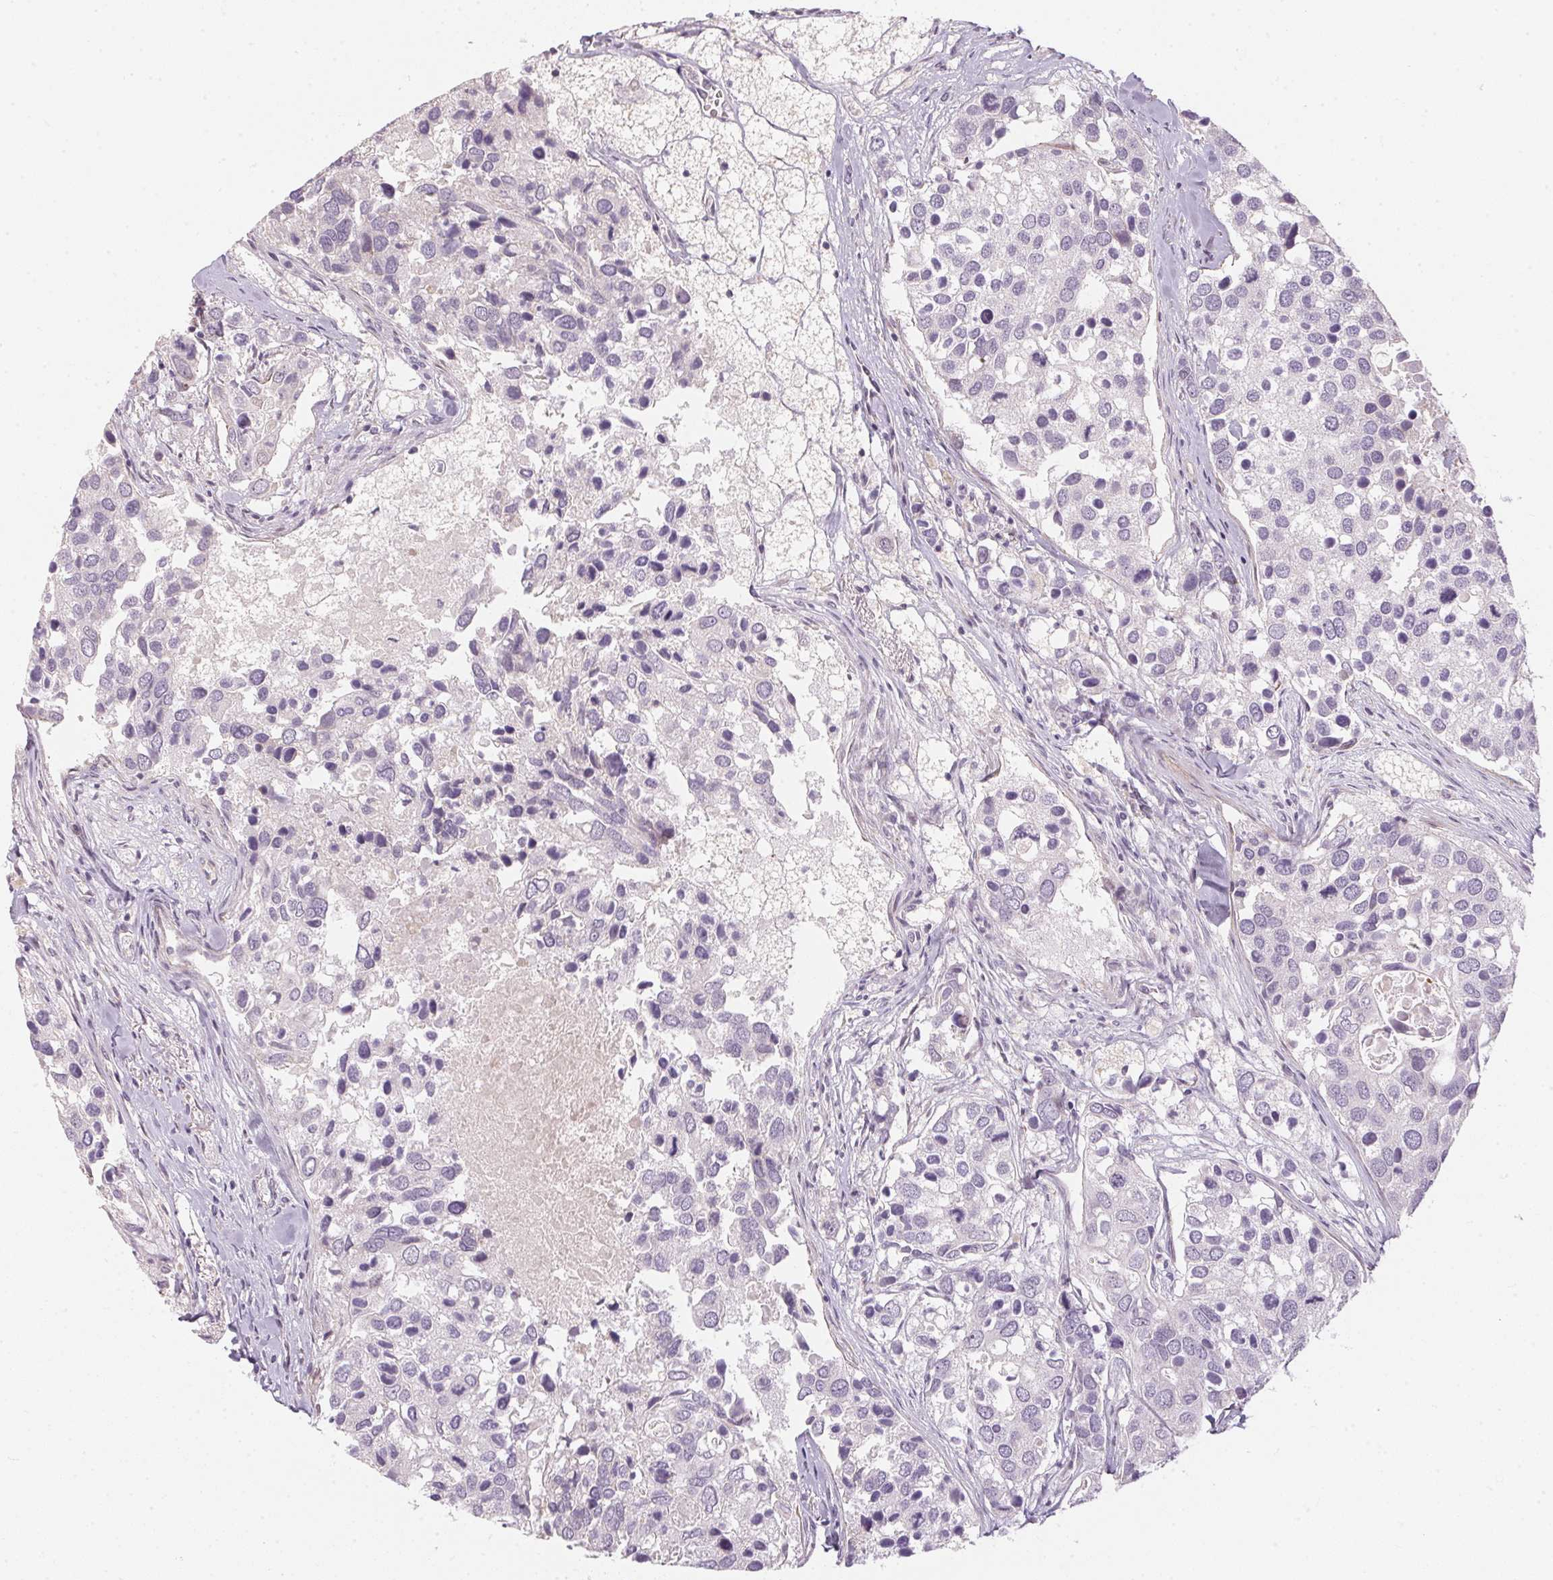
{"staining": {"intensity": "negative", "quantity": "none", "location": "none"}, "tissue": "breast cancer", "cell_type": "Tumor cells", "image_type": "cancer", "snomed": [{"axis": "morphology", "description": "Duct carcinoma"}, {"axis": "topography", "description": "Breast"}], "caption": "A high-resolution image shows immunohistochemistry (IHC) staining of breast cancer (infiltrating ductal carcinoma), which displays no significant positivity in tumor cells.", "gene": "GDAP1L1", "patient": {"sex": "female", "age": 83}}